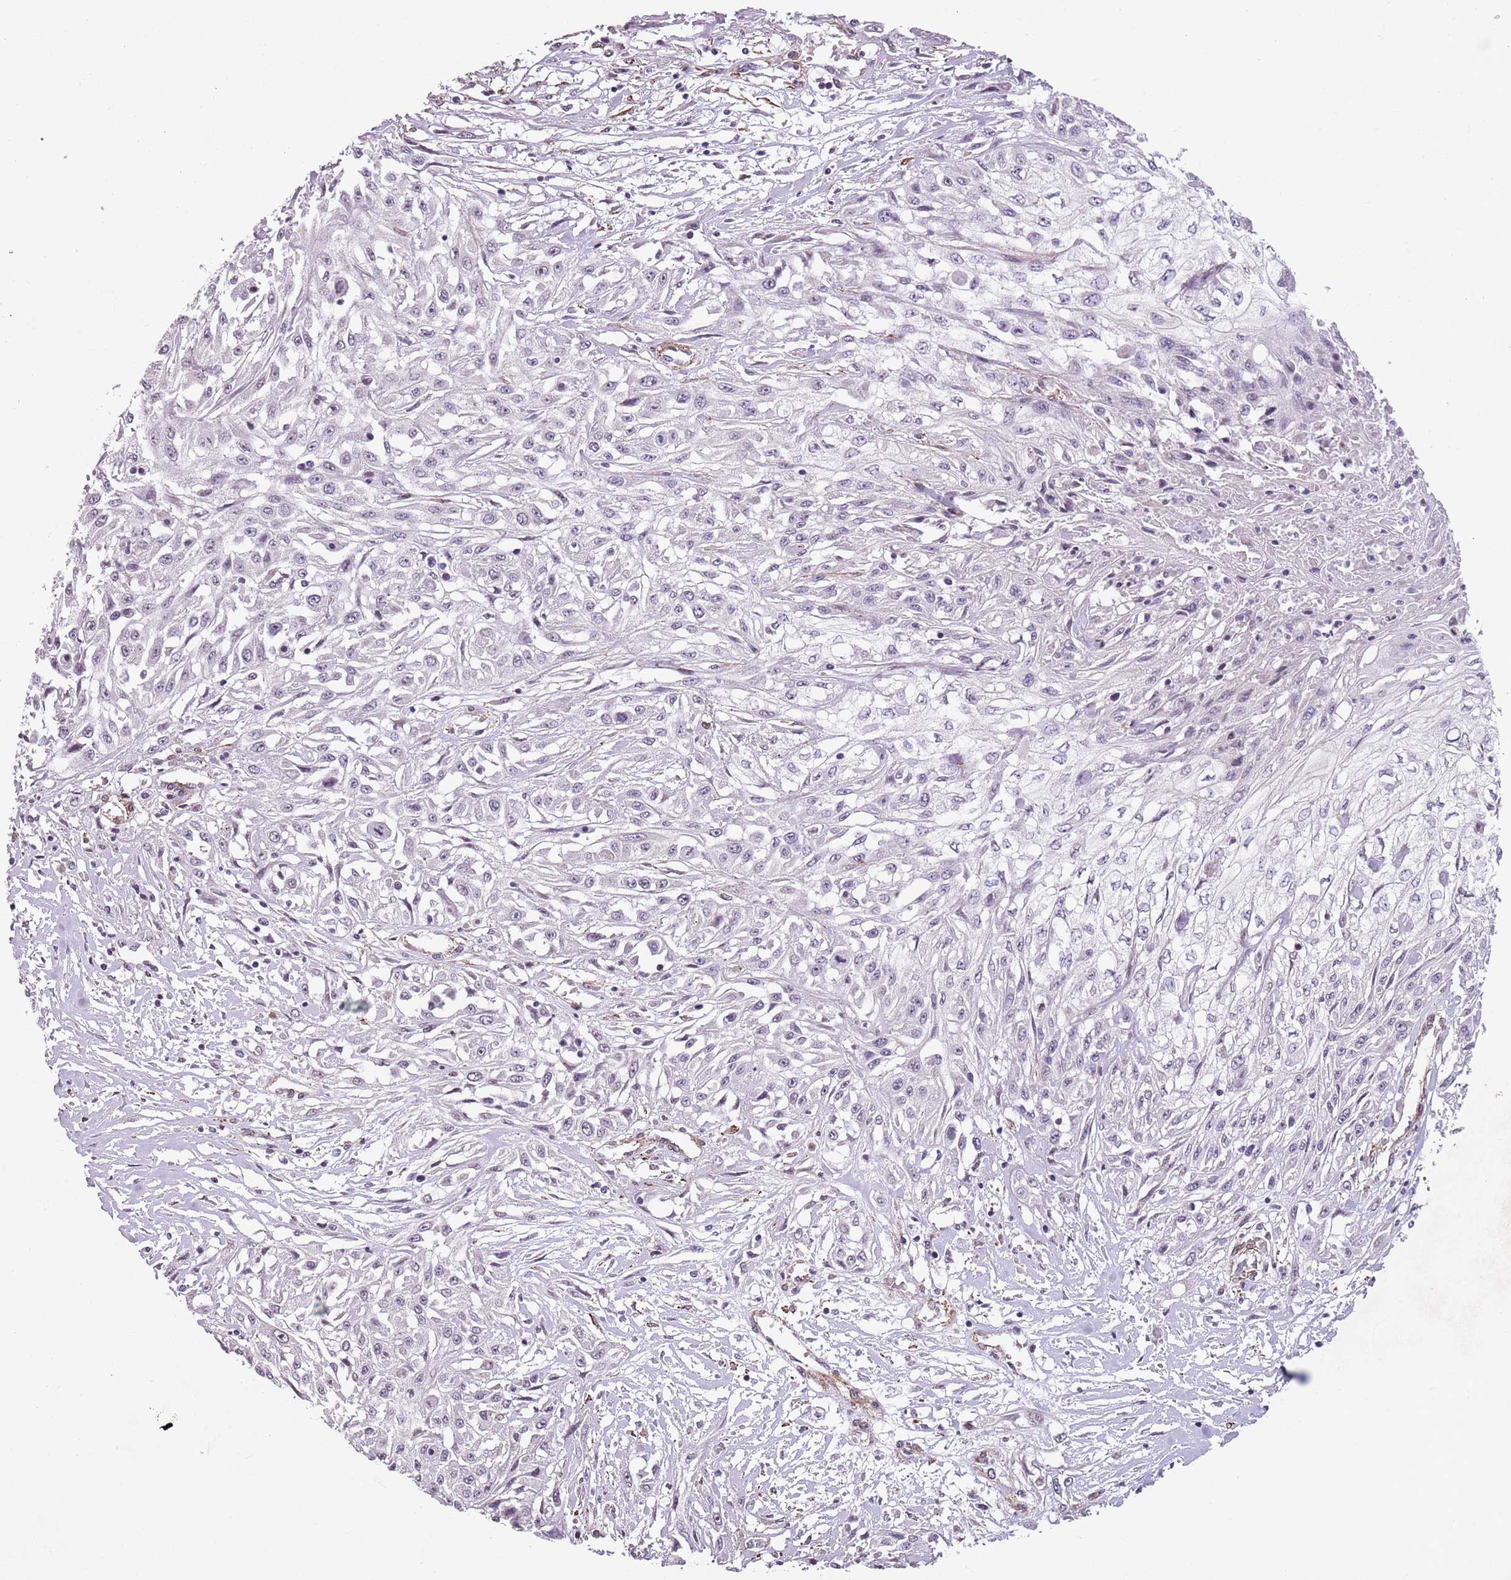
{"staining": {"intensity": "negative", "quantity": "none", "location": "none"}, "tissue": "skin cancer", "cell_type": "Tumor cells", "image_type": "cancer", "snomed": [{"axis": "morphology", "description": "Squamous cell carcinoma, NOS"}, {"axis": "morphology", "description": "Squamous cell carcinoma, metastatic, NOS"}, {"axis": "topography", "description": "Skin"}, {"axis": "topography", "description": "Lymph node"}], "caption": "This is an immunohistochemistry histopathology image of skin cancer (squamous cell carcinoma). There is no staining in tumor cells.", "gene": "TMC4", "patient": {"sex": "male", "age": 75}}